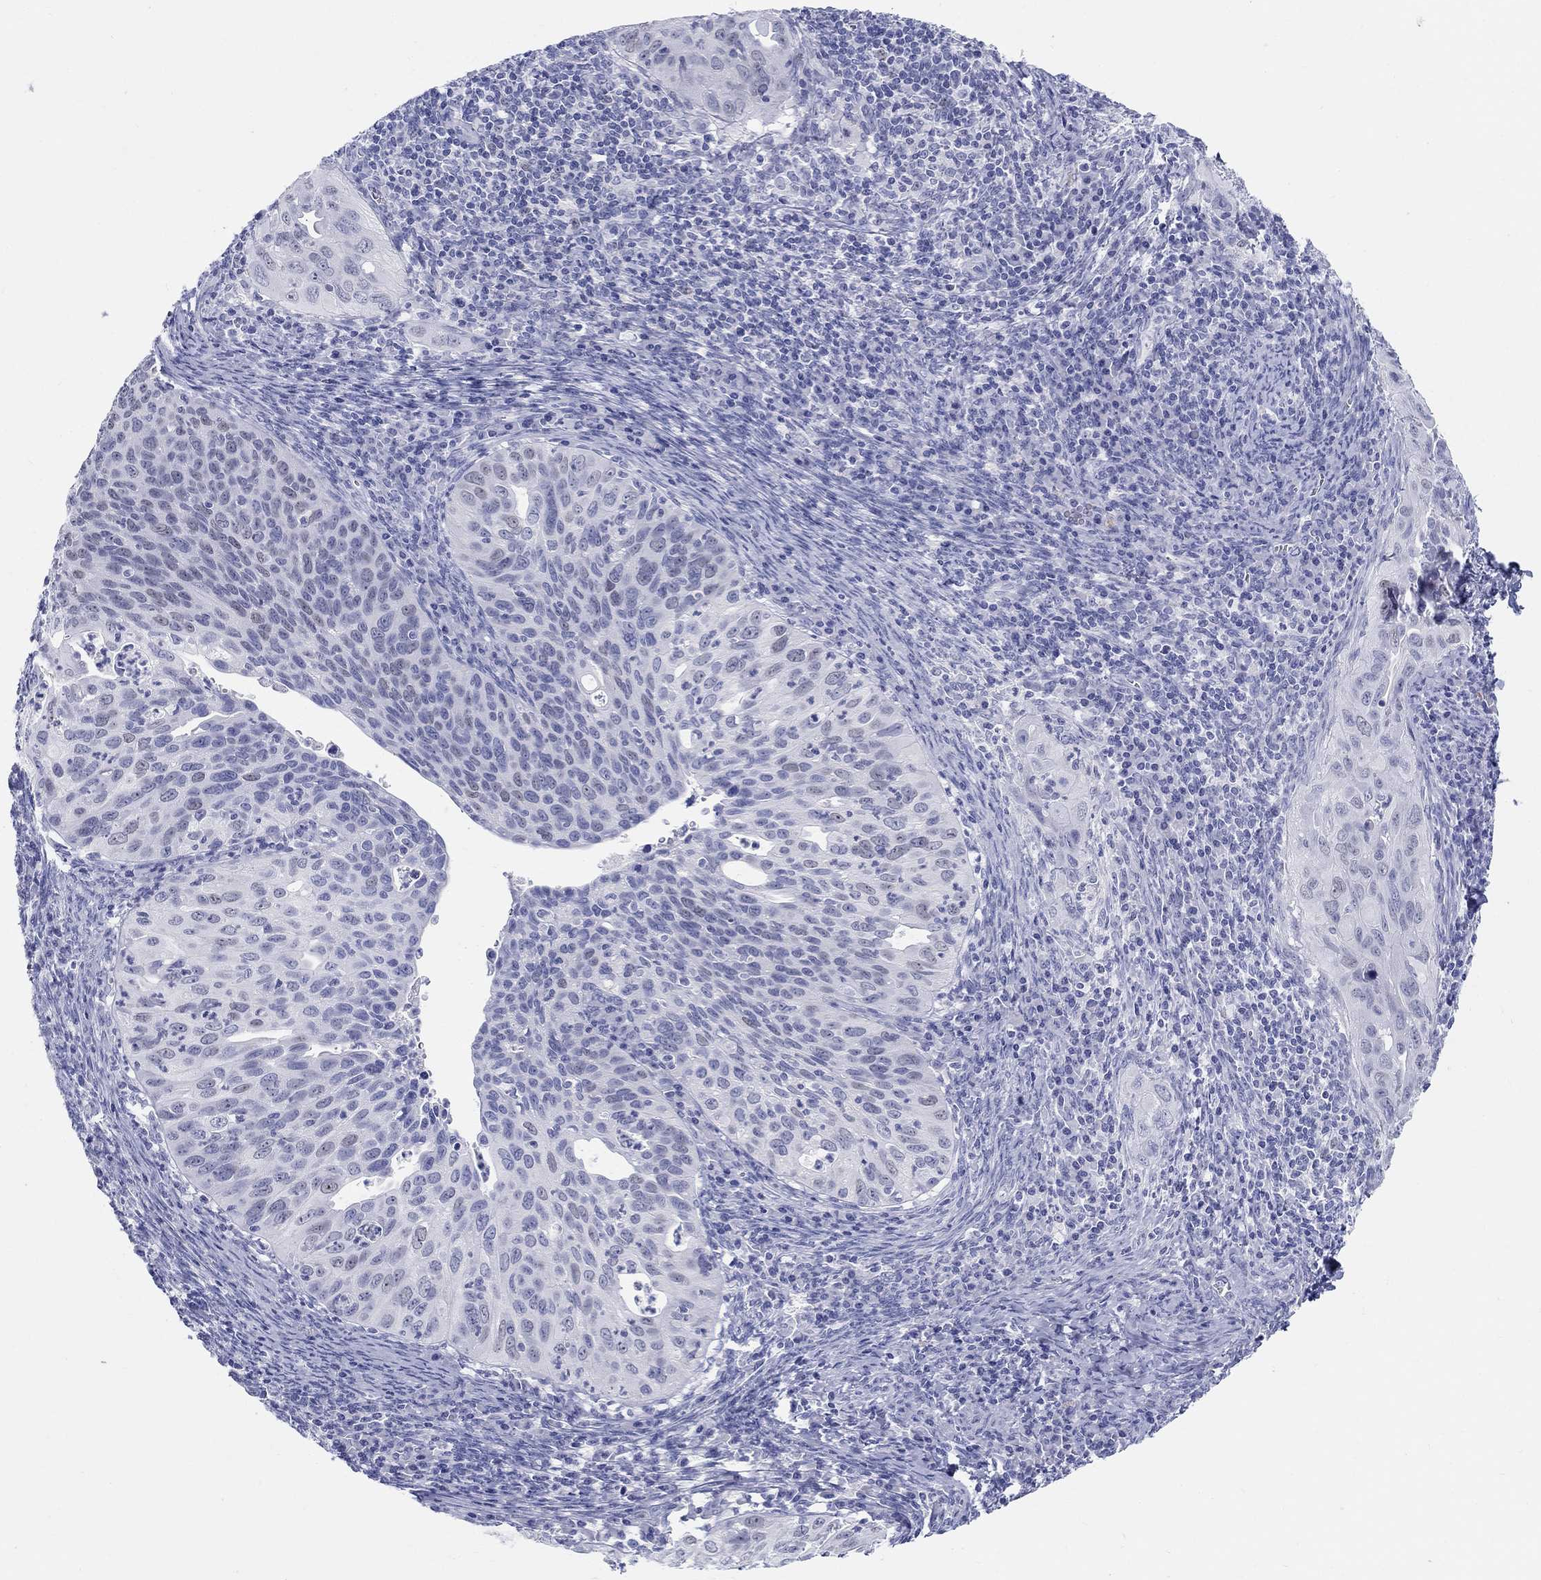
{"staining": {"intensity": "negative", "quantity": "none", "location": "none"}, "tissue": "cervical cancer", "cell_type": "Tumor cells", "image_type": "cancer", "snomed": [{"axis": "morphology", "description": "Squamous cell carcinoma, NOS"}, {"axis": "topography", "description": "Cervix"}], "caption": "Photomicrograph shows no protein positivity in tumor cells of cervical cancer (squamous cell carcinoma) tissue.", "gene": "LAMP5", "patient": {"sex": "female", "age": 26}}